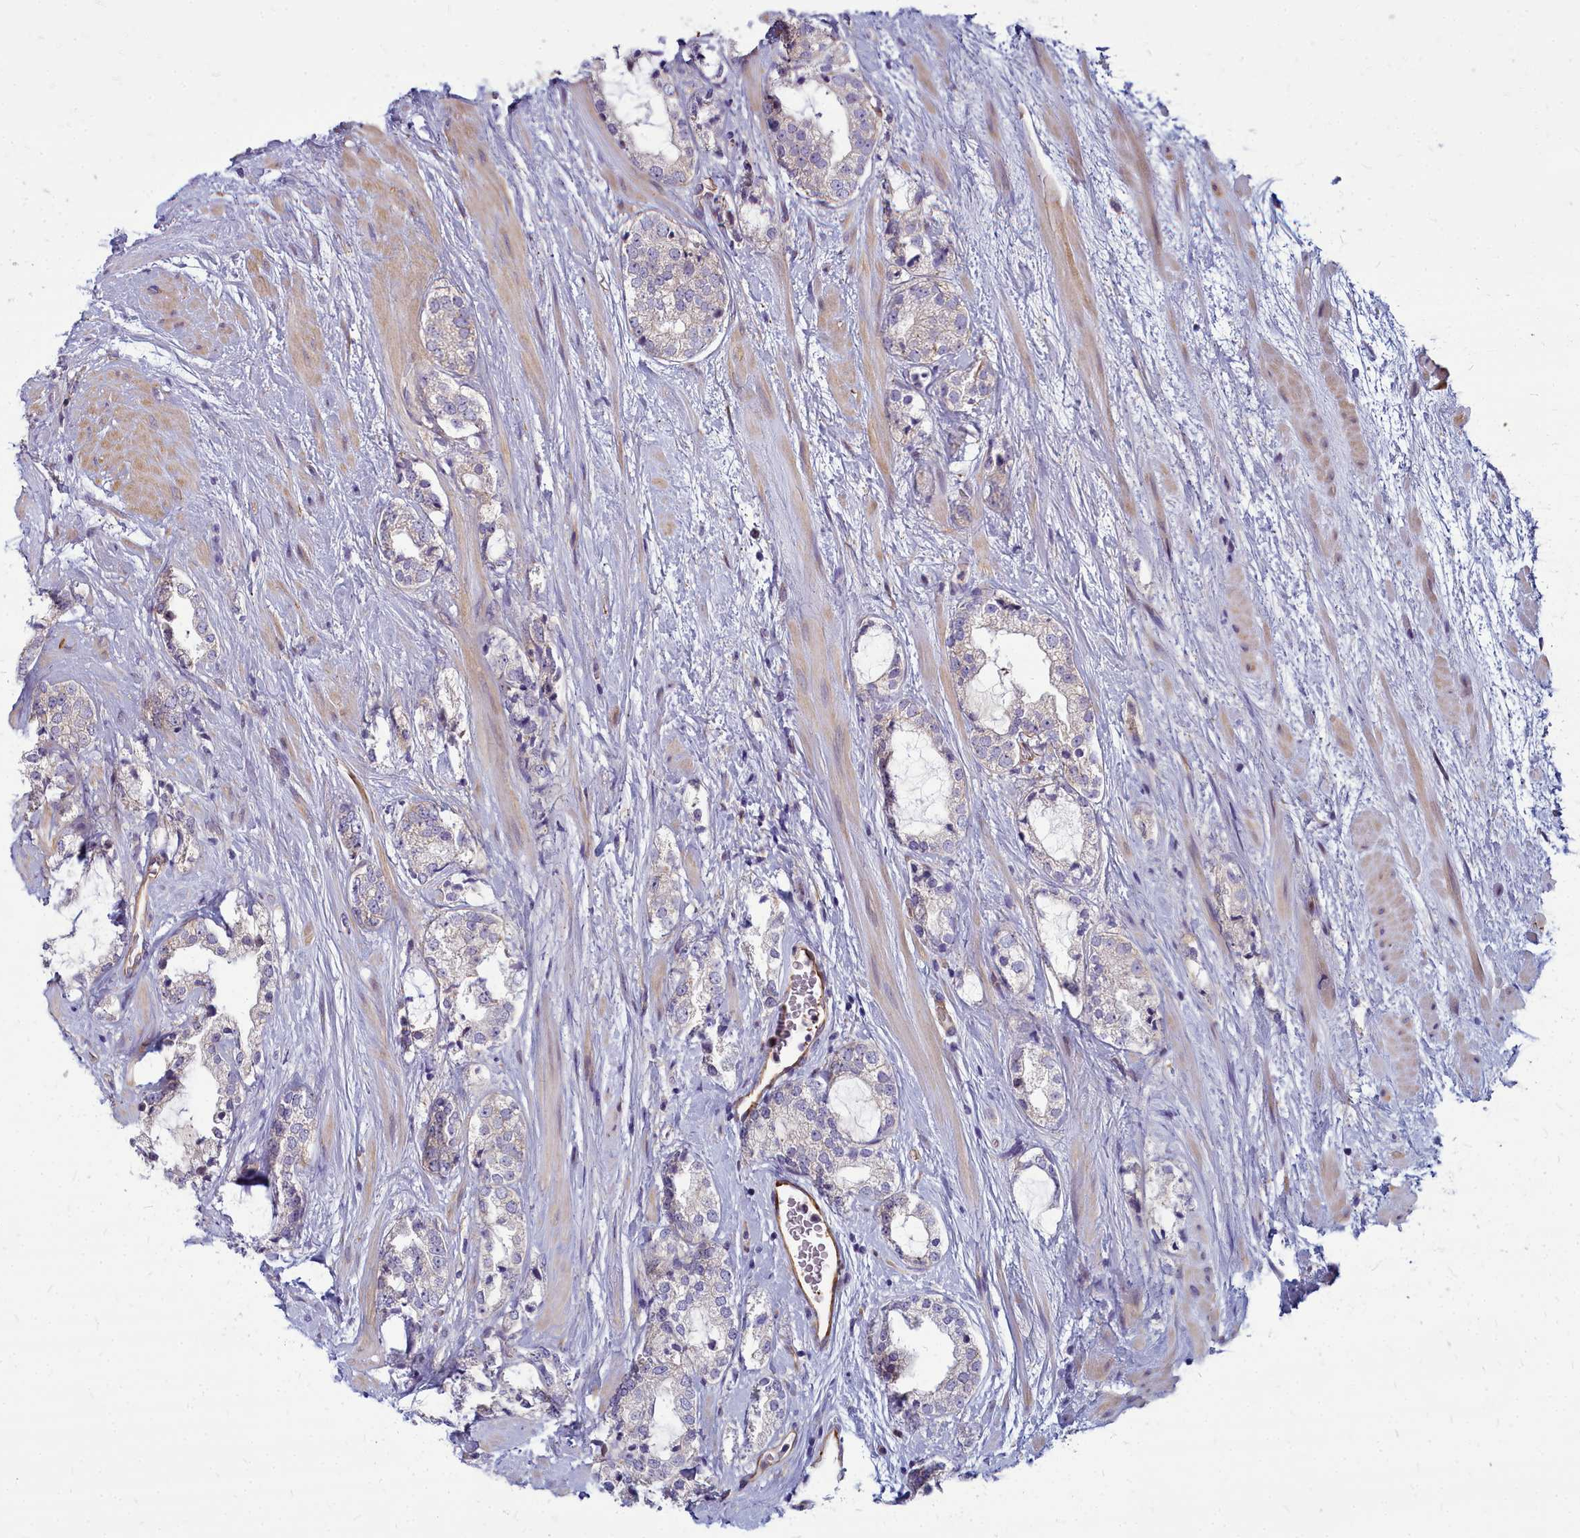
{"staining": {"intensity": "weak", "quantity": "<25%", "location": "cytoplasmic/membranous"}, "tissue": "prostate cancer", "cell_type": "Tumor cells", "image_type": "cancer", "snomed": [{"axis": "morphology", "description": "Adenocarcinoma, High grade"}, {"axis": "topography", "description": "Prostate"}], "caption": "IHC of human prostate high-grade adenocarcinoma reveals no expression in tumor cells.", "gene": "TTC5", "patient": {"sex": "male", "age": 64}}